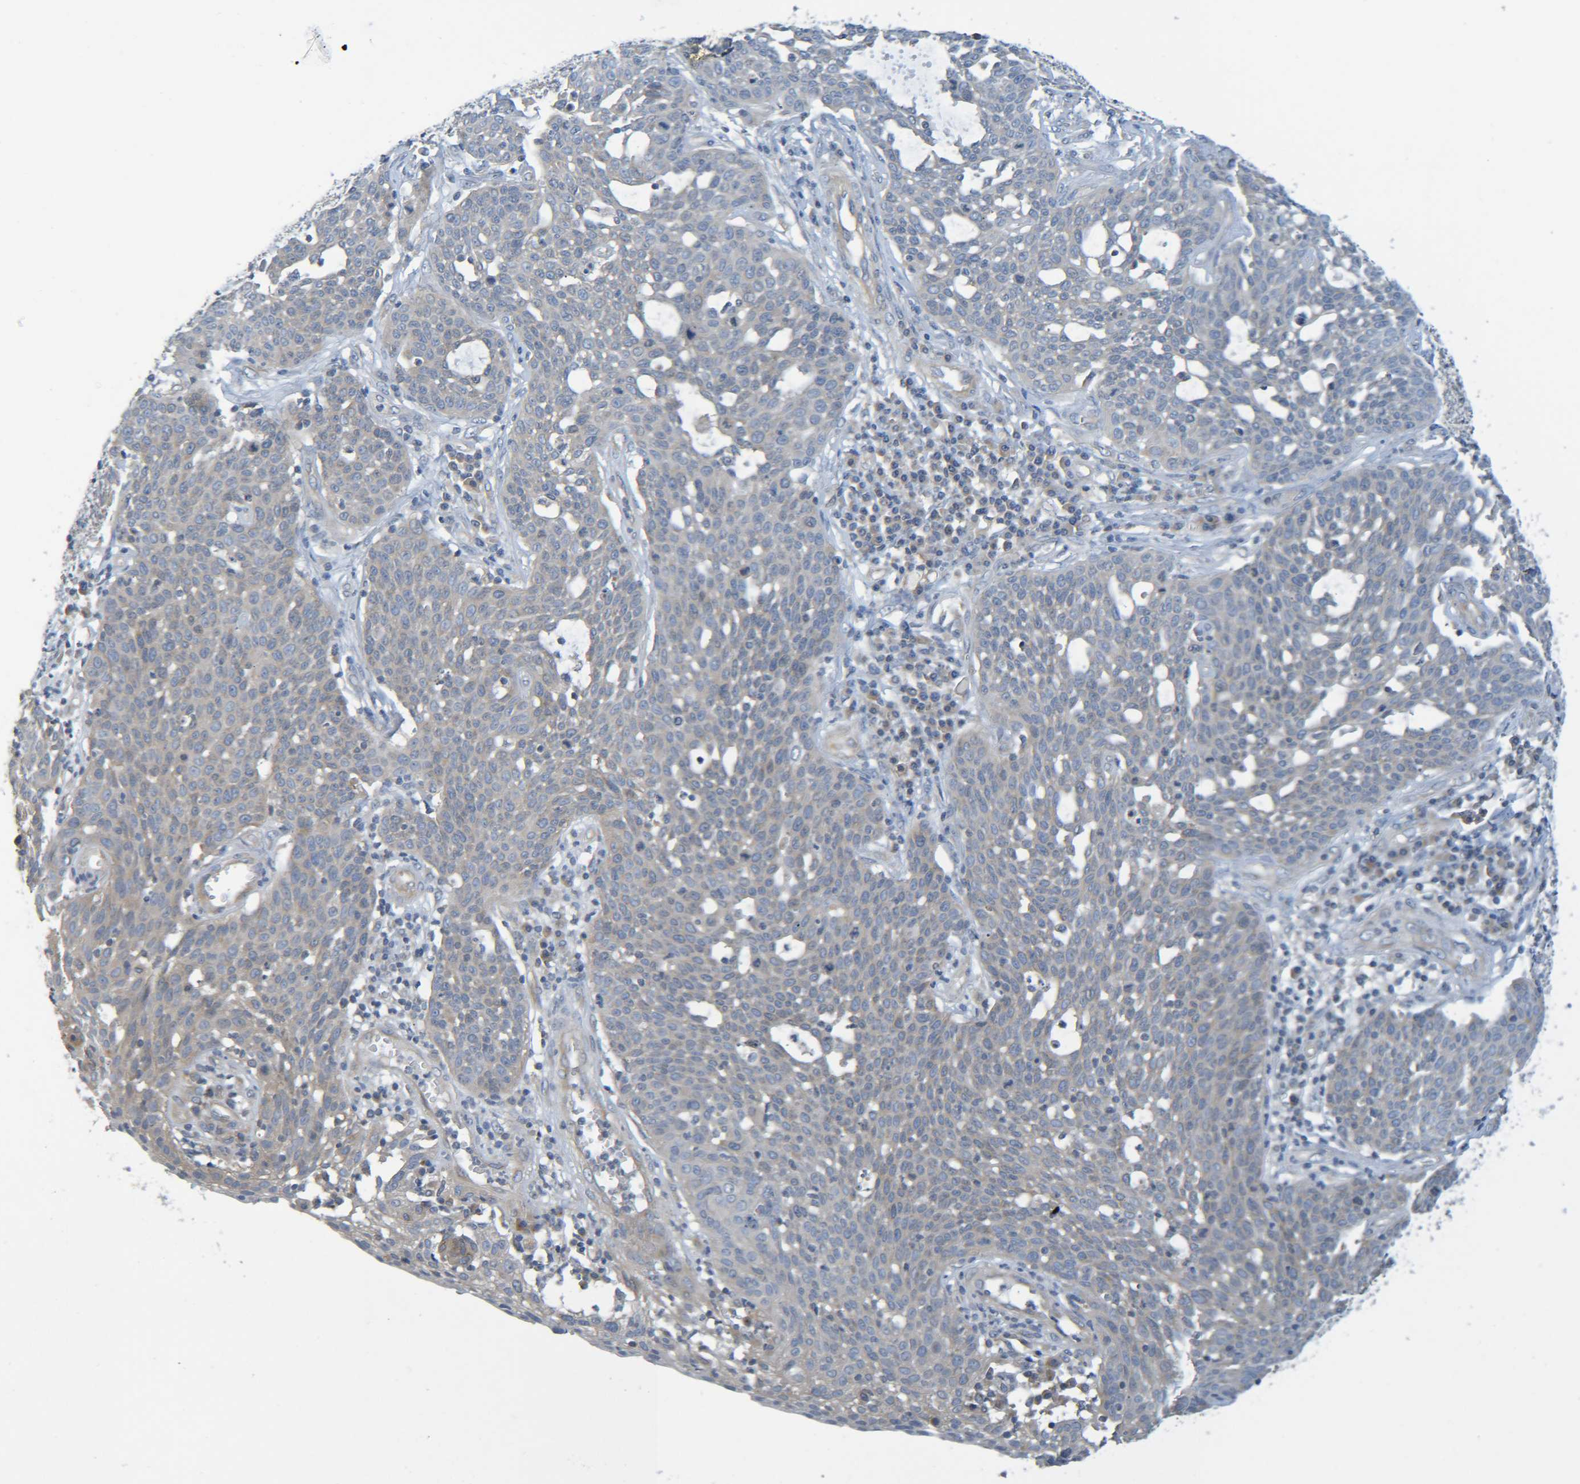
{"staining": {"intensity": "weak", "quantity": "<25%", "location": "cytoplasmic/membranous"}, "tissue": "cervical cancer", "cell_type": "Tumor cells", "image_type": "cancer", "snomed": [{"axis": "morphology", "description": "Squamous cell carcinoma, NOS"}, {"axis": "topography", "description": "Cervix"}], "caption": "The immunohistochemistry (IHC) micrograph has no significant positivity in tumor cells of cervical squamous cell carcinoma tissue.", "gene": "CYP4F2", "patient": {"sex": "female", "age": 34}}